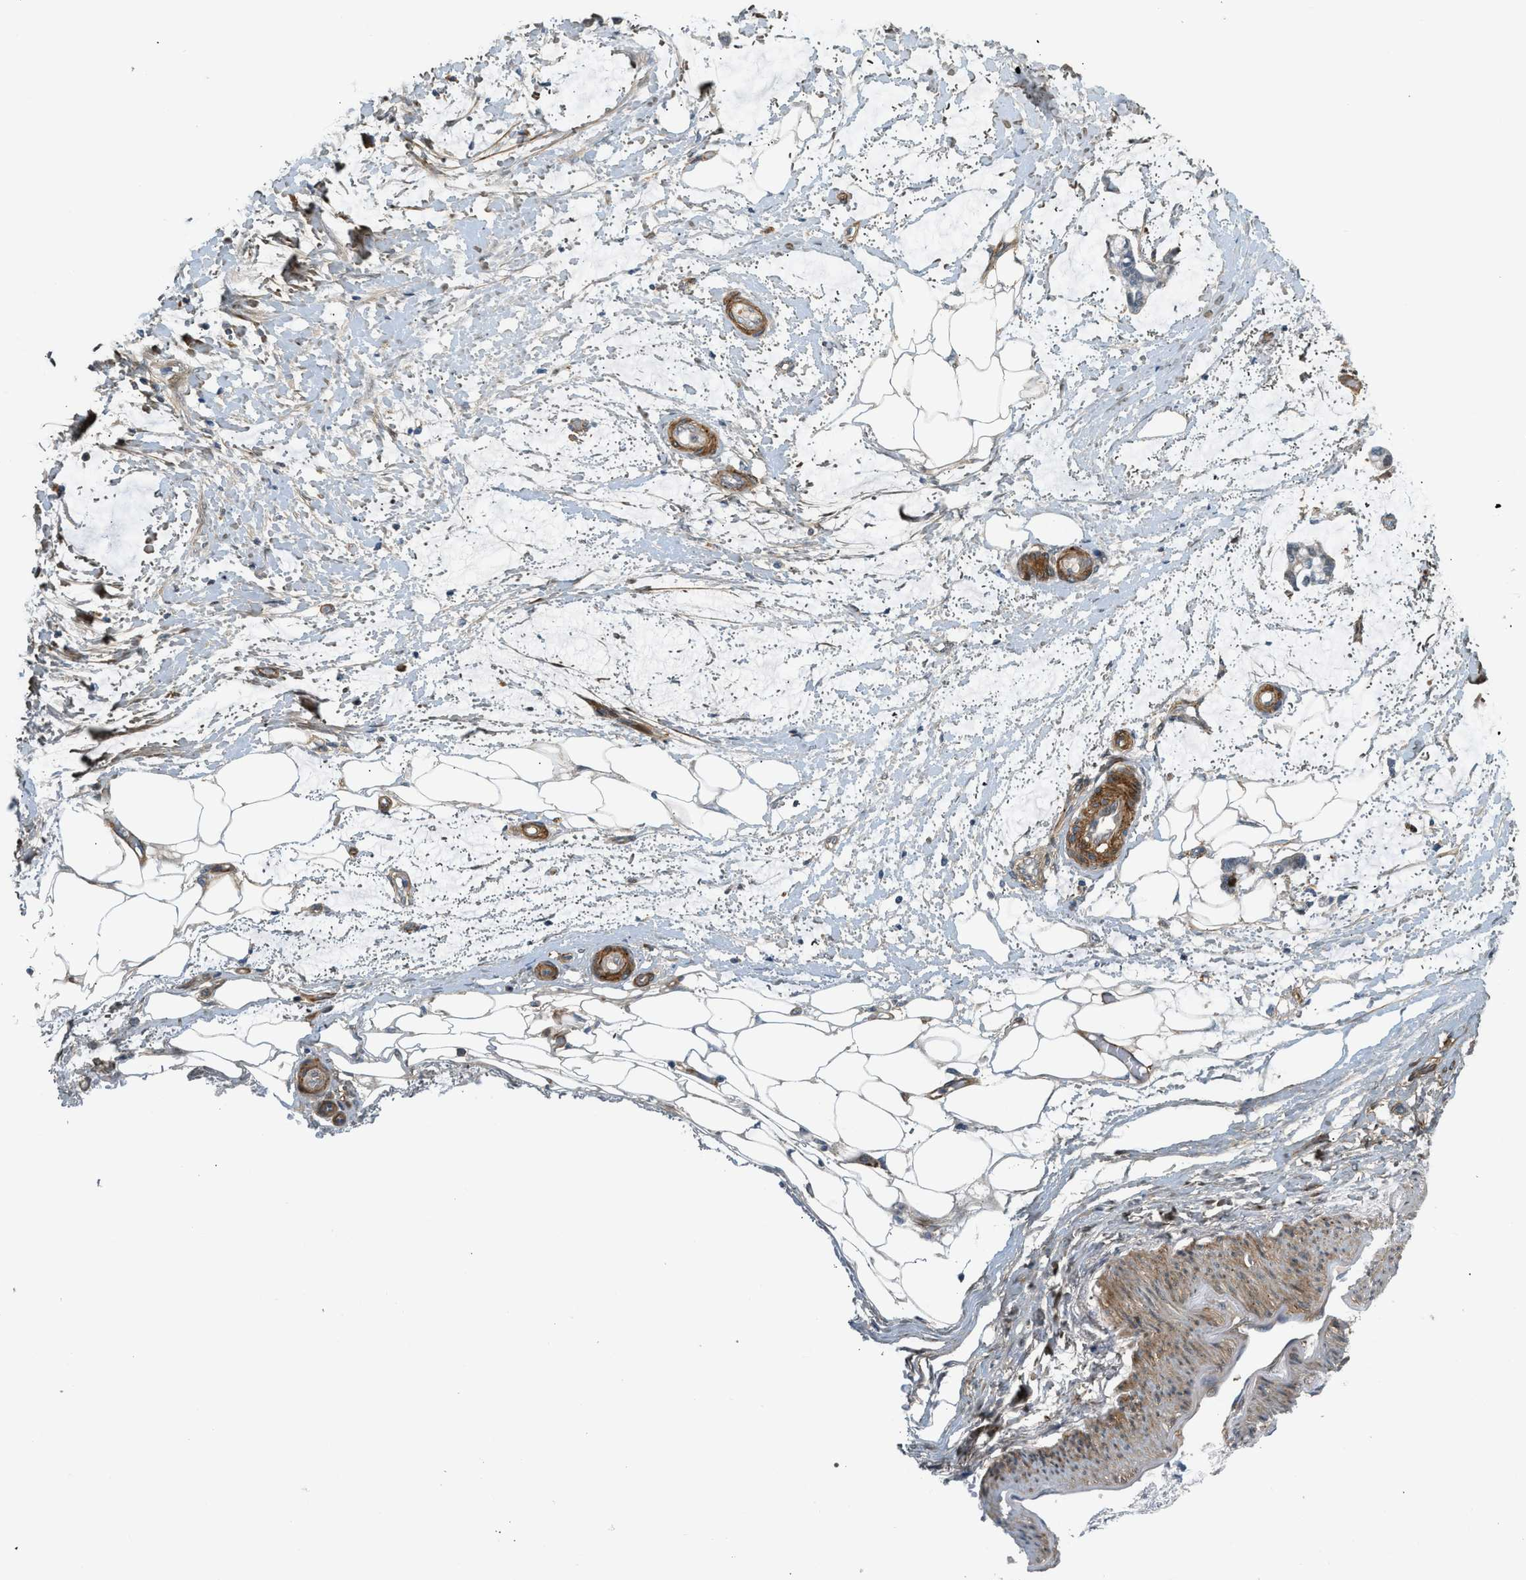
{"staining": {"intensity": "weak", "quantity": "<25%", "location": "cytoplasmic/membranous"}, "tissue": "adipose tissue", "cell_type": "Adipocytes", "image_type": "normal", "snomed": [{"axis": "morphology", "description": "Normal tissue, NOS"}, {"axis": "morphology", "description": "Adenocarcinoma, NOS"}, {"axis": "topography", "description": "Colon"}, {"axis": "topography", "description": "Peripheral nerve tissue"}], "caption": "Immunohistochemistry (IHC) of normal adipose tissue demonstrates no positivity in adipocytes. (DAB immunohistochemistry (IHC), high magnification).", "gene": "EDNRA", "patient": {"sex": "male", "age": 14}}